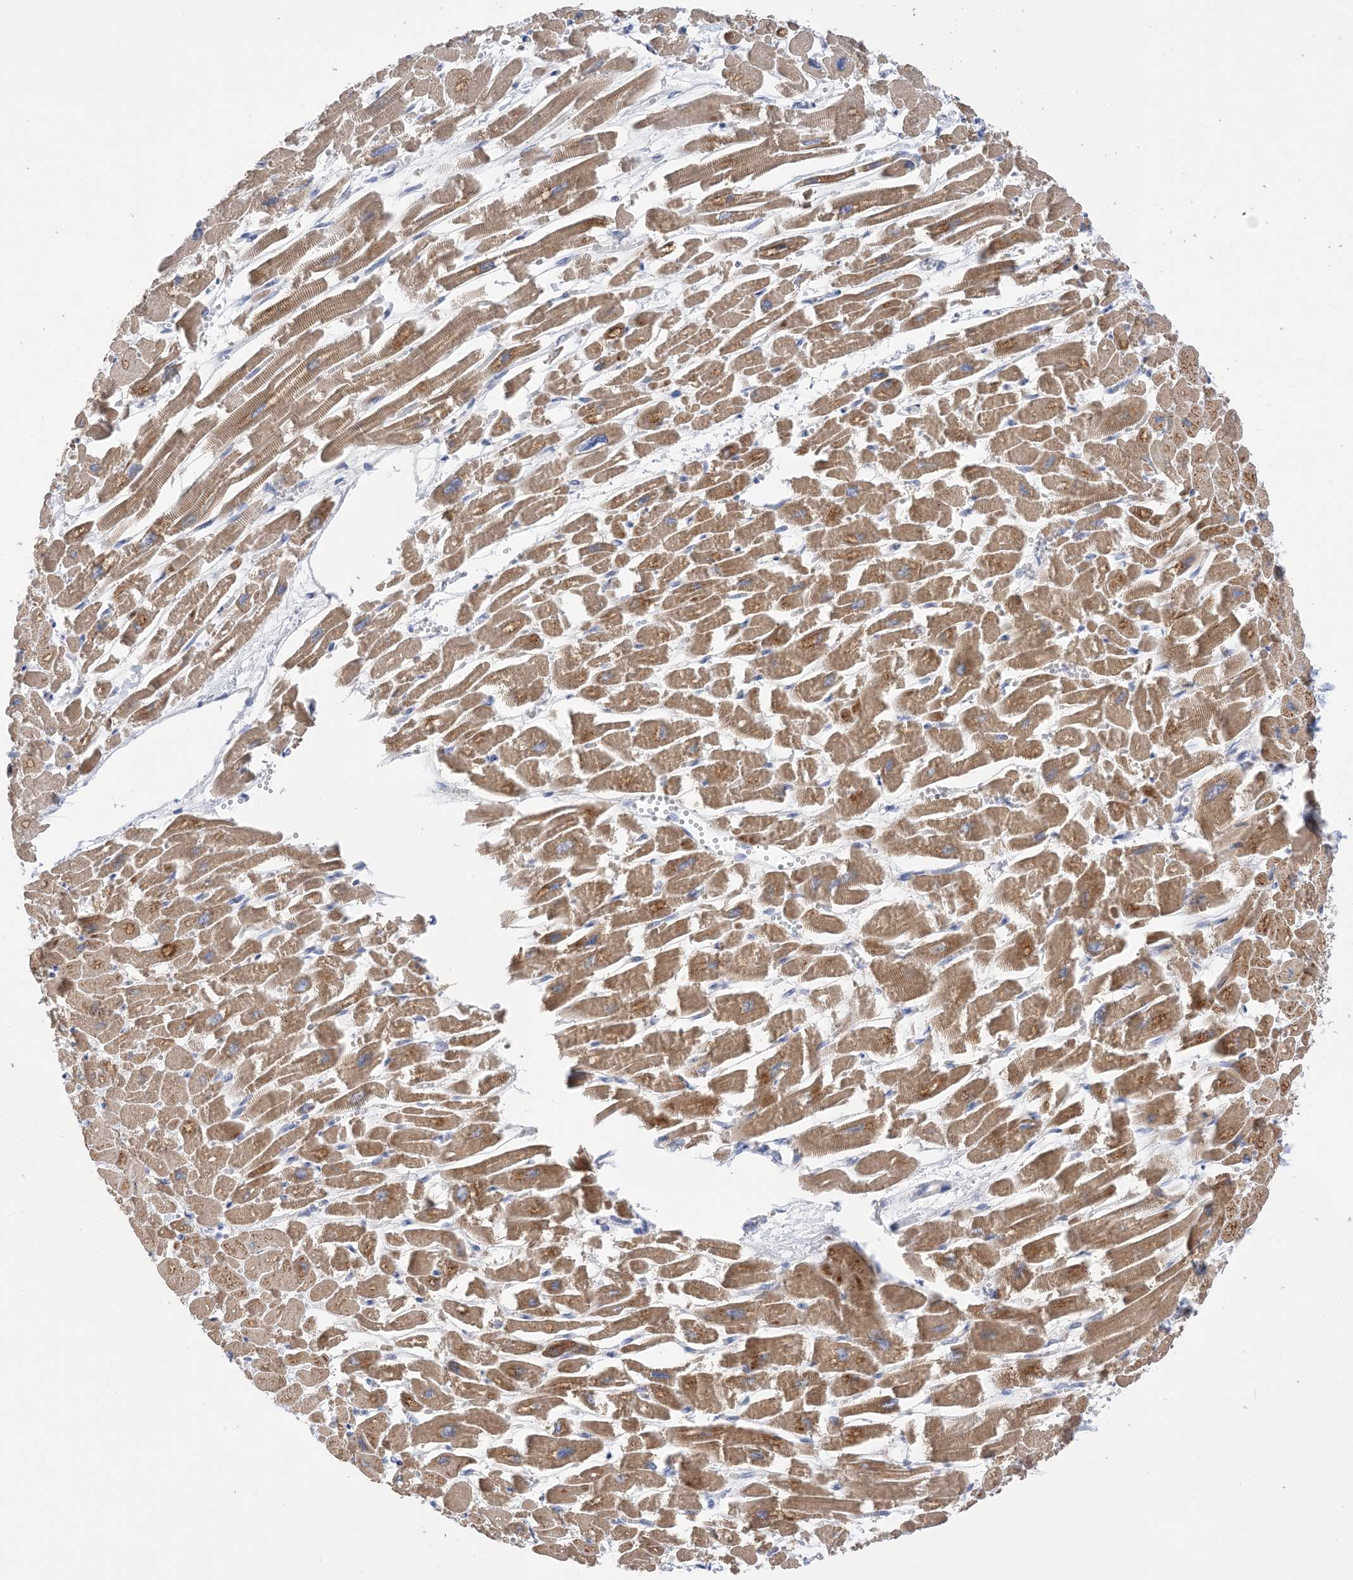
{"staining": {"intensity": "strong", "quantity": "25%-75%", "location": "cytoplasmic/membranous"}, "tissue": "heart muscle", "cell_type": "Cardiomyocytes", "image_type": "normal", "snomed": [{"axis": "morphology", "description": "Normal tissue, NOS"}, {"axis": "topography", "description": "Heart"}], "caption": "A brown stain highlights strong cytoplasmic/membranous expression of a protein in cardiomyocytes of unremarkable human heart muscle. (DAB IHC with brightfield microscopy, high magnification).", "gene": "PLK4", "patient": {"sex": "male", "age": 54}}